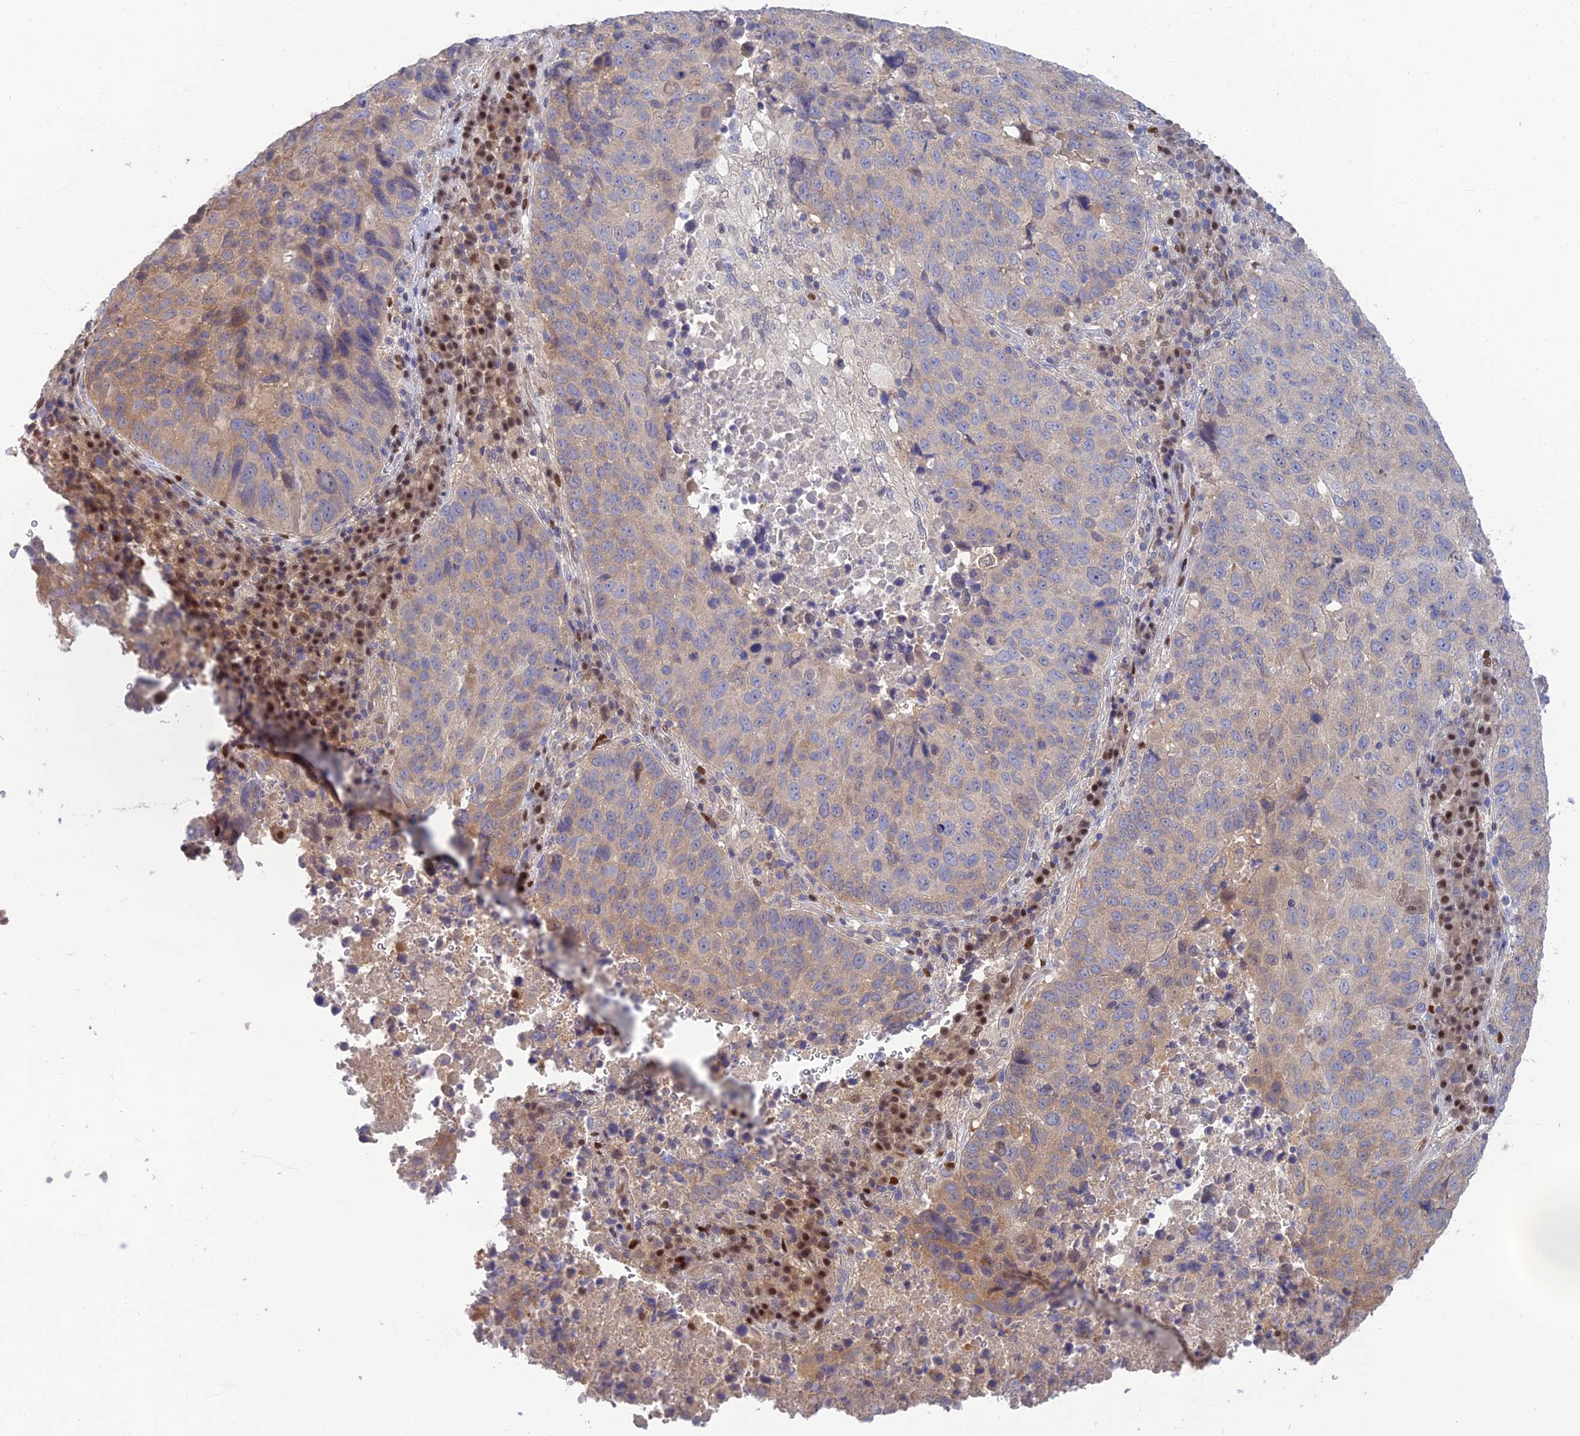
{"staining": {"intensity": "weak", "quantity": "<25%", "location": "cytoplasmic/membranous"}, "tissue": "lung cancer", "cell_type": "Tumor cells", "image_type": "cancer", "snomed": [{"axis": "morphology", "description": "Squamous cell carcinoma, NOS"}, {"axis": "topography", "description": "Lung"}], "caption": "Protein analysis of squamous cell carcinoma (lung) displays no significant expression in tumor cells.", "gene": "DNPEP", "patient": {"sex": "male", "age": 73}}